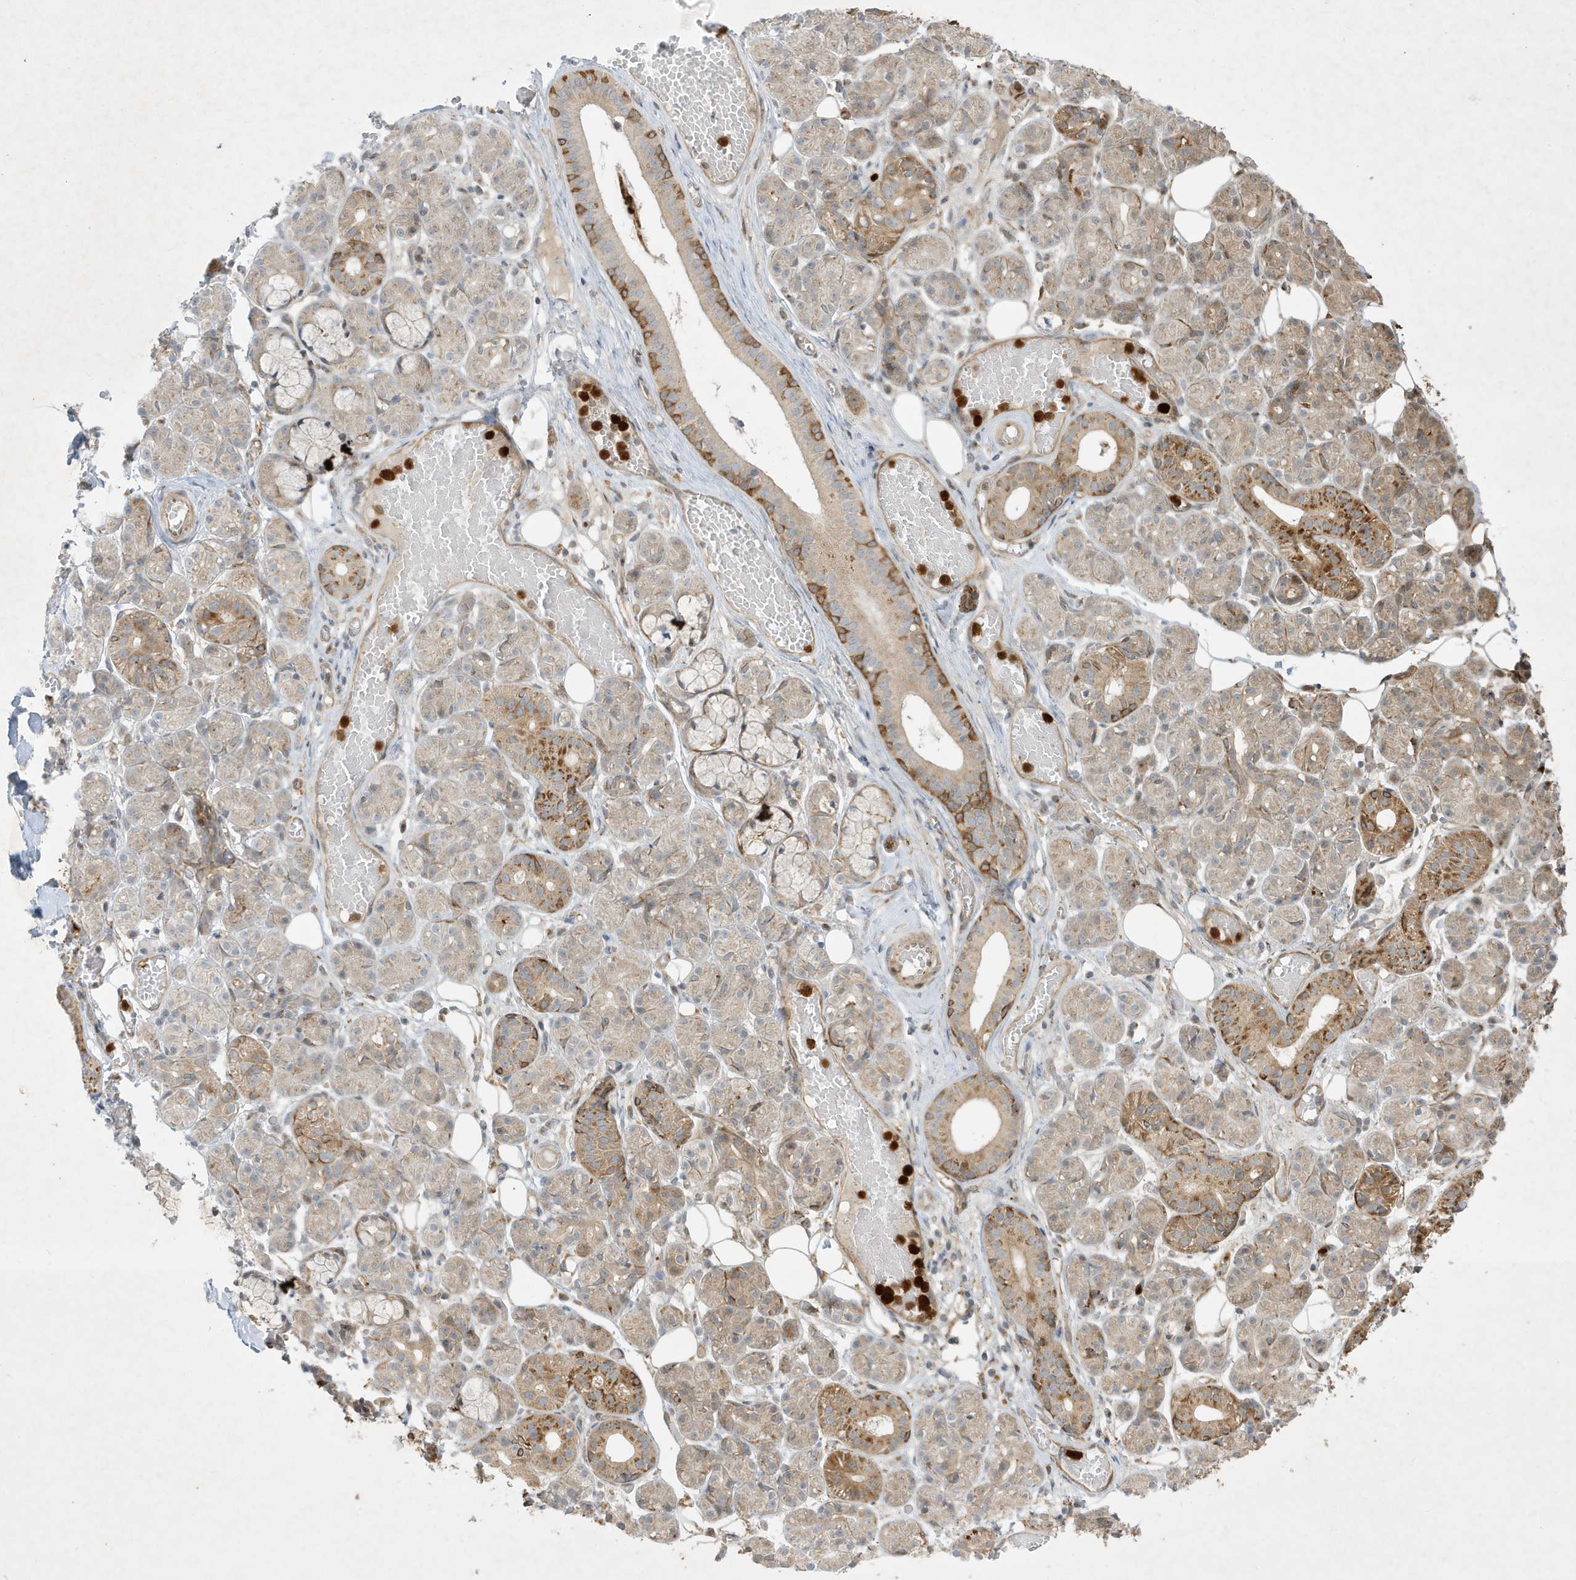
{"staining": {"intensity": "moderate", "quantity": "25%-75%", "location": "cytoplasmic/membranous"}, "tissue": "salivary gland", "cell_type": "Glandular cells", "image_type": "normal", "snomed": [{"axis": "morphology", "description": "Normal tissue, NOS"}, {"axis": "topography", "description": "Salivary gland"}], "caption": "This image reveals normal salivary gland stained with immunohistochemistry (IHC) to label a protein in brown. The cytoplasmic/membranous of glandular cells show moderate positivity for the protein. Nuclei are counter-stained blue.", "gene": "IFT57", "patient": {"sex": "male", "age": 63}}